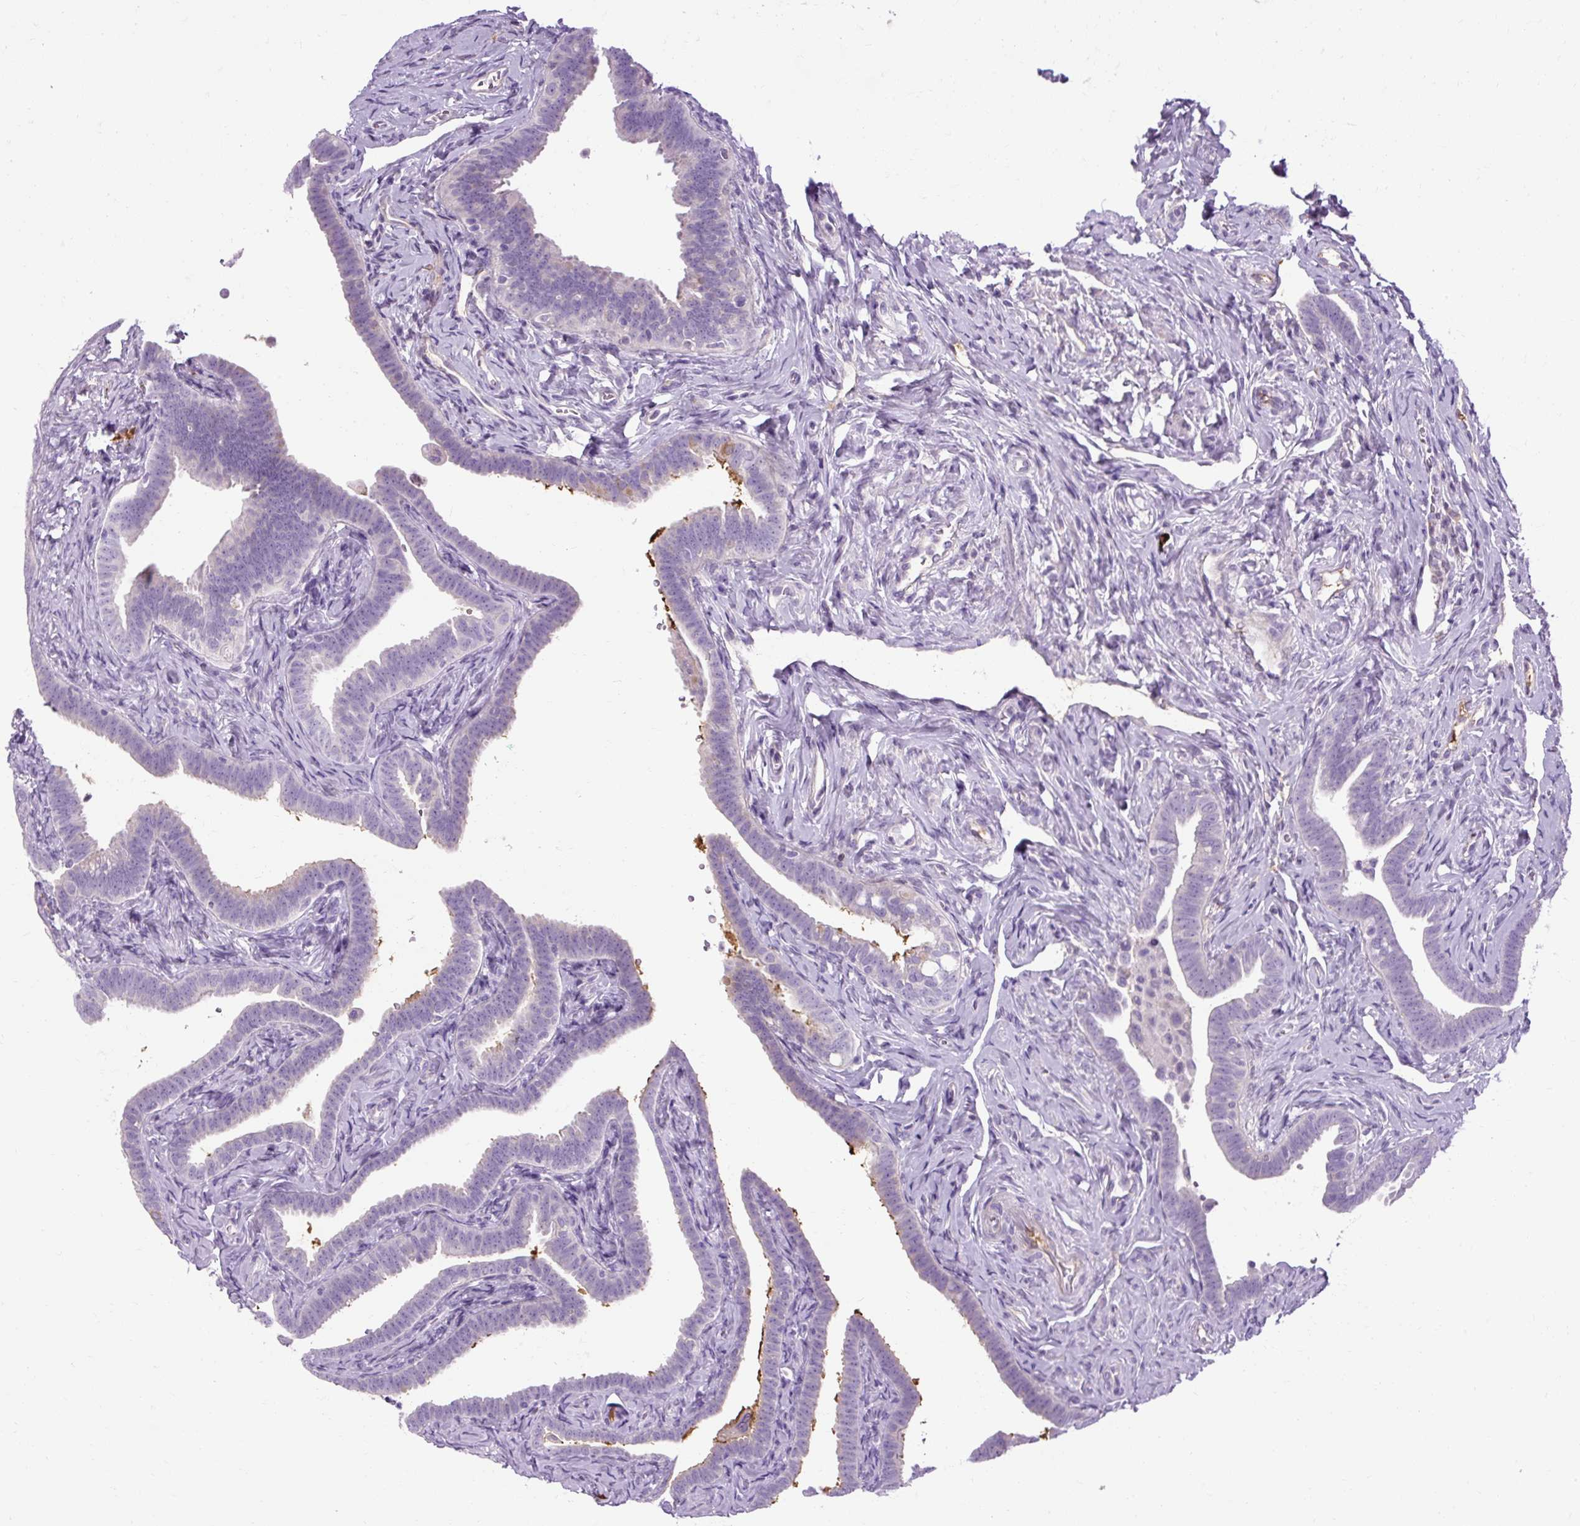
{"staining": {"intensity": "negative", "quantity": "none", "location": "none"}, "tissue": "fallopian tube", "cell_type": "Glandular cells", "image_type": "normal", "snomed": [{"axis": "morphology", "description": "Normal tissue, NOS"}, {"axis": "topography", "description": "Fallopian tube"}], "caption": "Immunohistochemistry histopathology image of unremarkable fallopian tube: human fallopian tube stained with DAB displays no significant protein positivity in glandular cells.", "gene": "ARRDC2", "patient": {"sex": "female", "age": 69}}